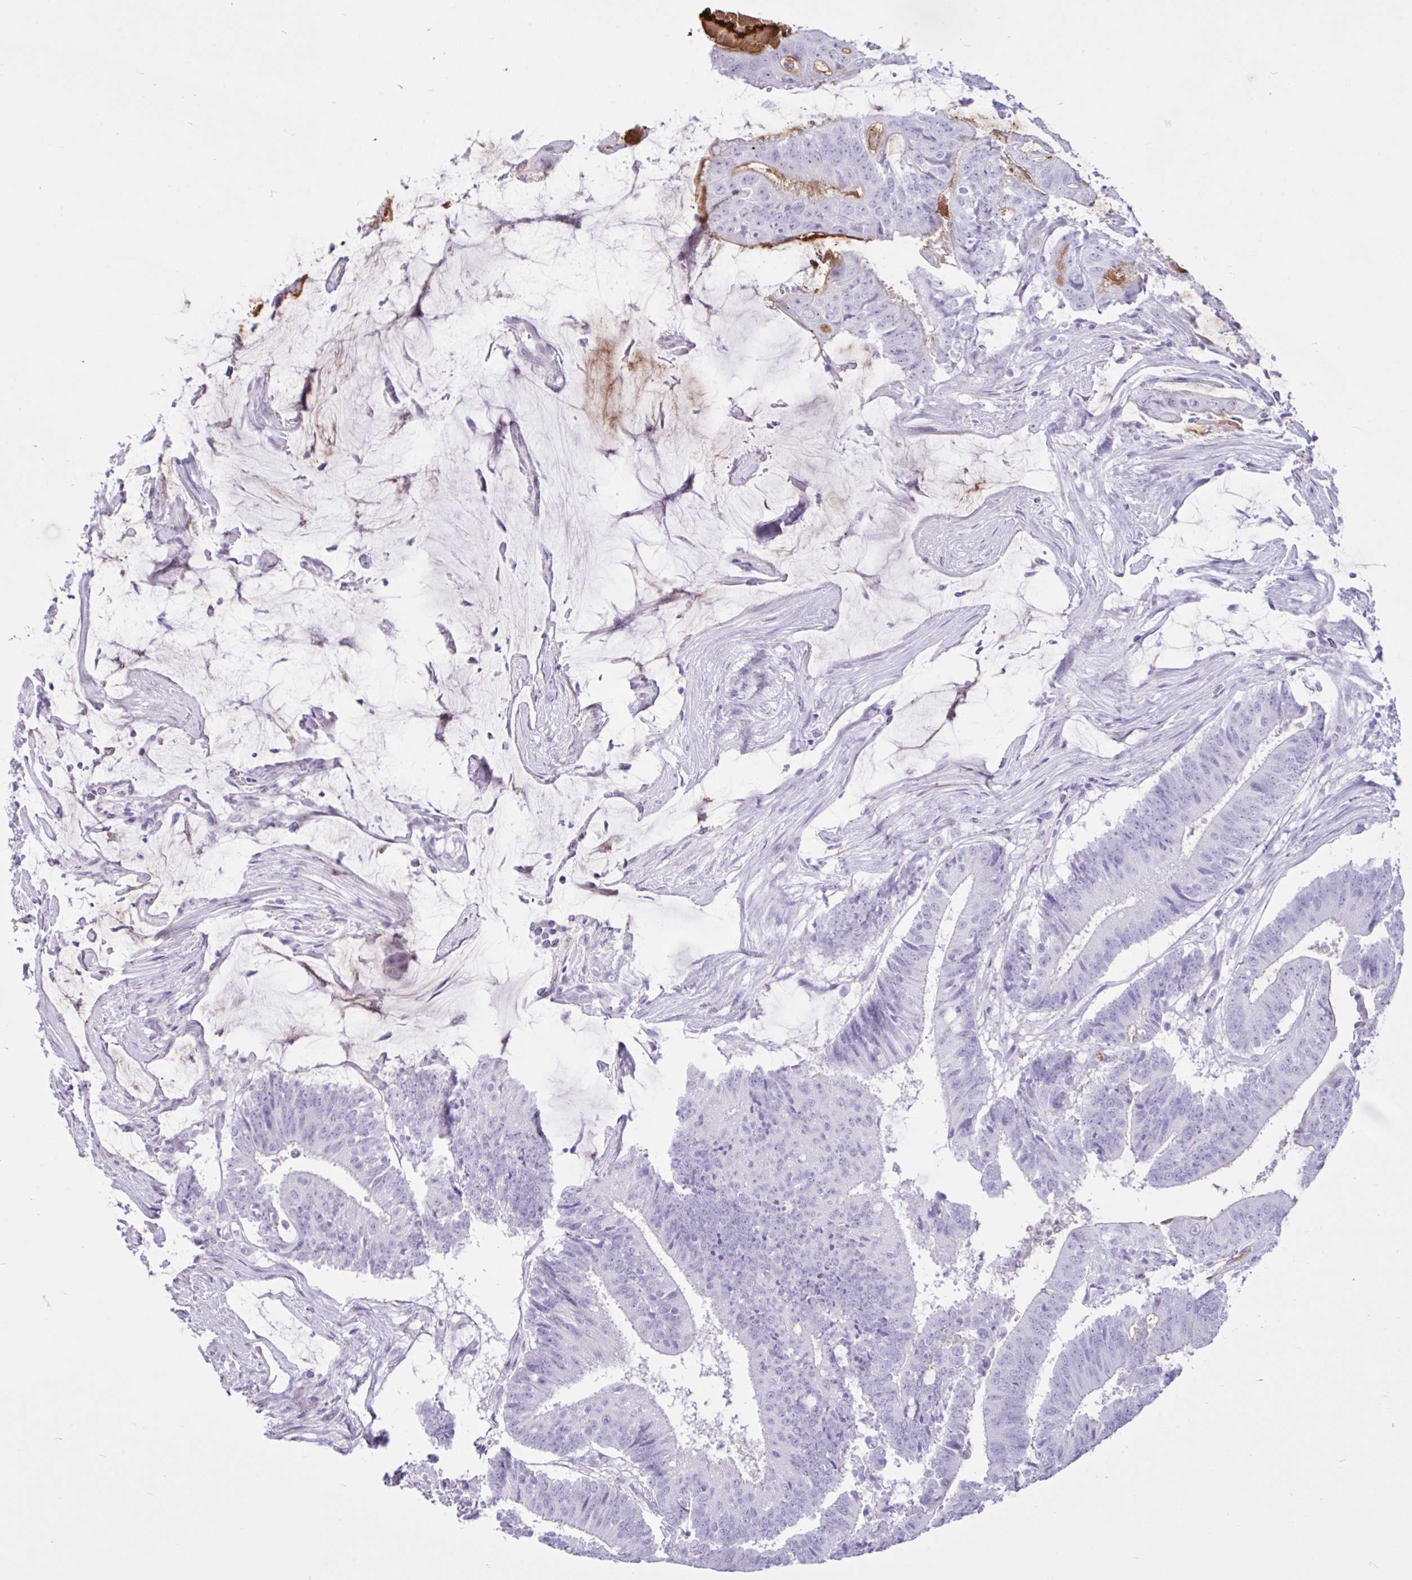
{"staining": {"intensity": "negative", "quantity": "none", "location": "none"}, "tissue": "colorectal cancer", "cell_type": "Tumor cells", "image_type": "cancer", "snomed": [{"axis": "morphology", "description": "Adenocarcinoma, NOS"}, {"axis": "topography", "description": "Colon"}], "caption": "Histopathology image shows no protein expression in tumor cells of colorectal cancer tissue.", "gene": "REEP1", "patient": {"sex": "female", "age": 43}}